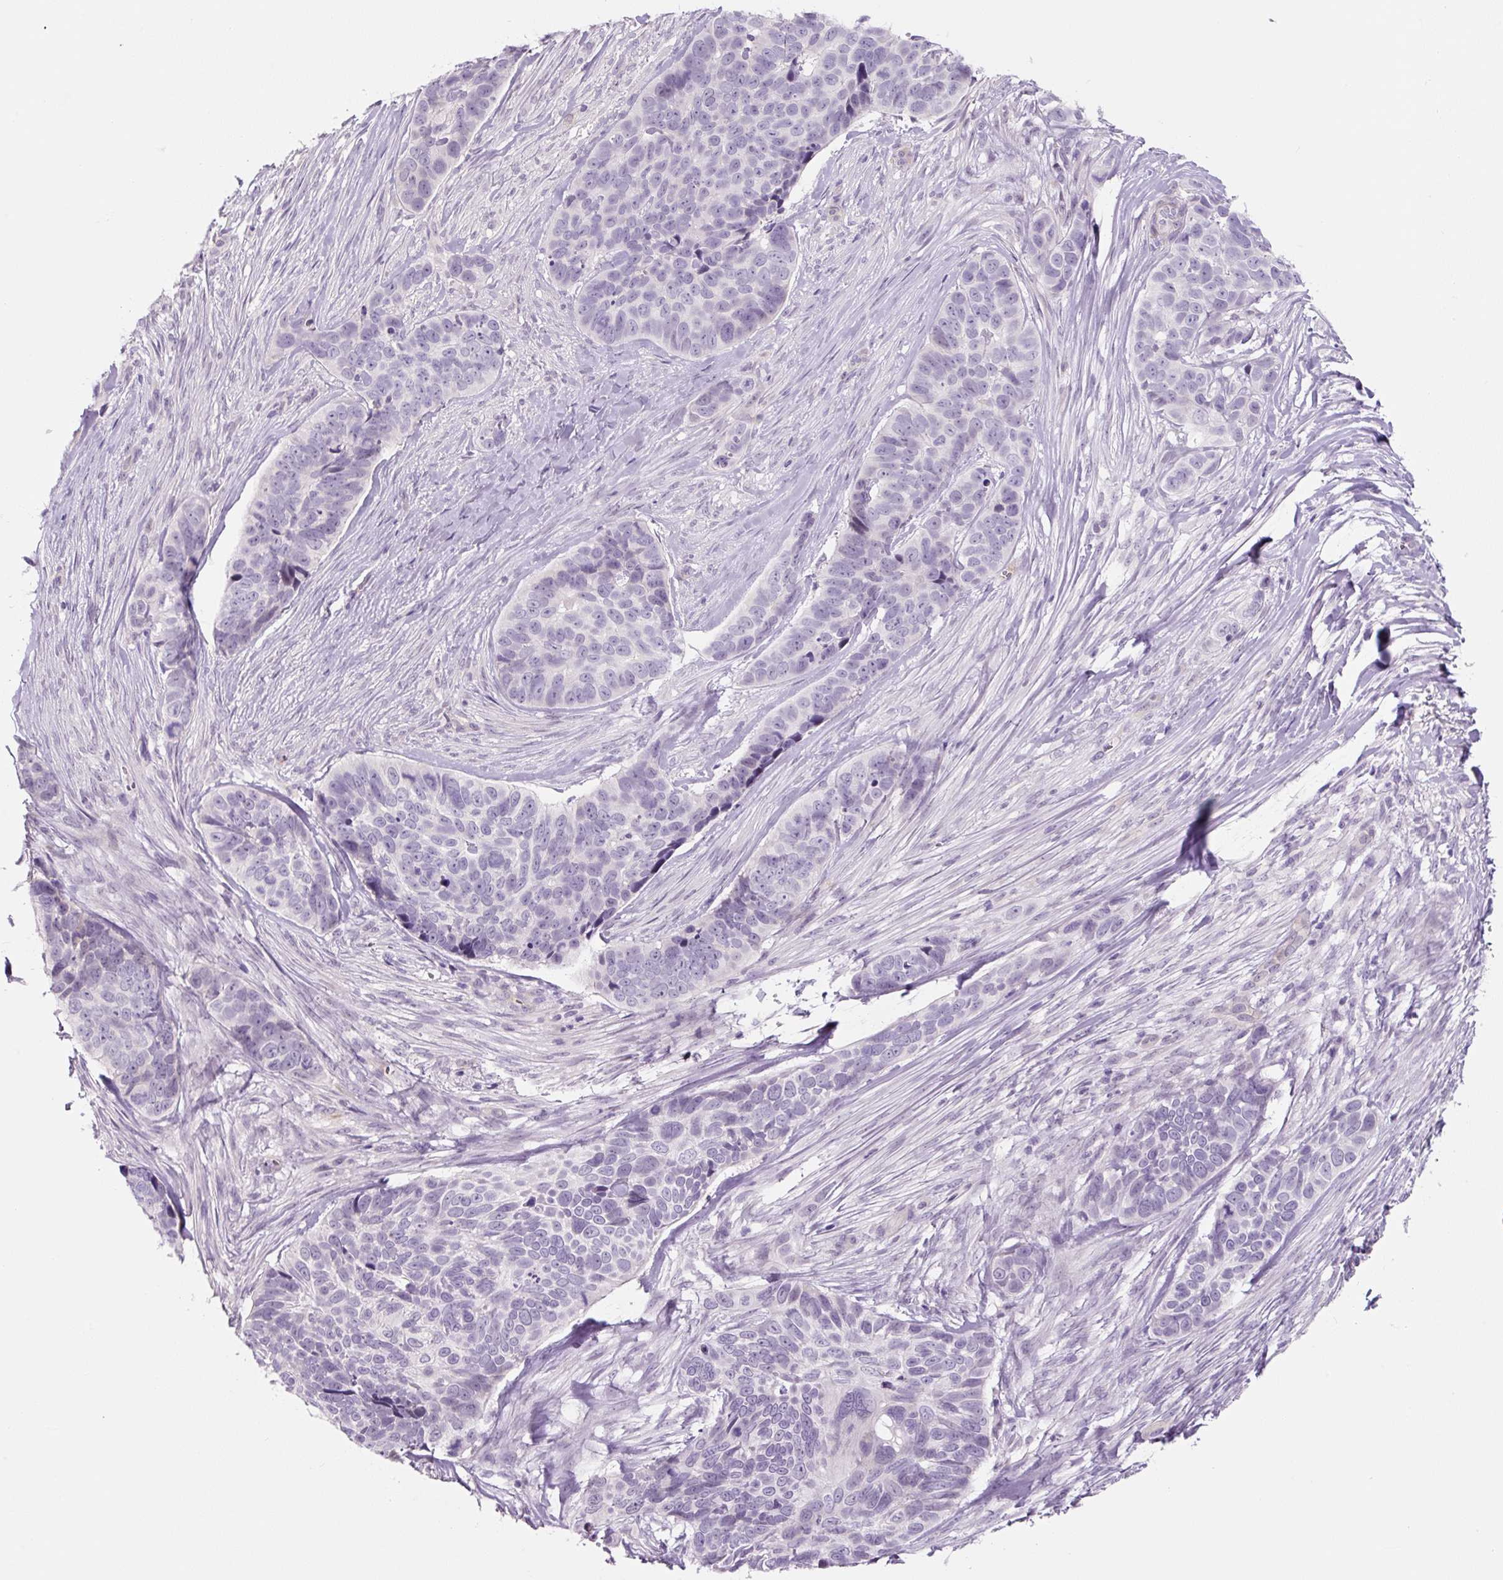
{"staining": {"intensity": "negative", "quantity": "none", "location": "none"}, "tissue": "skin cancer", "cell_type": "Tumor cells", "image_type": "cancer", "snomed": [{"axis": "morphology", "description": "Basal cell carcinoma"}, {"axis": "topography", "description": "Skin"}], "caption": "Tumor cells show no significant protein staining in basal cell carcinoma (skin).", "gene": "CCL25", "patient": {"sex": "female", "age": 82}}